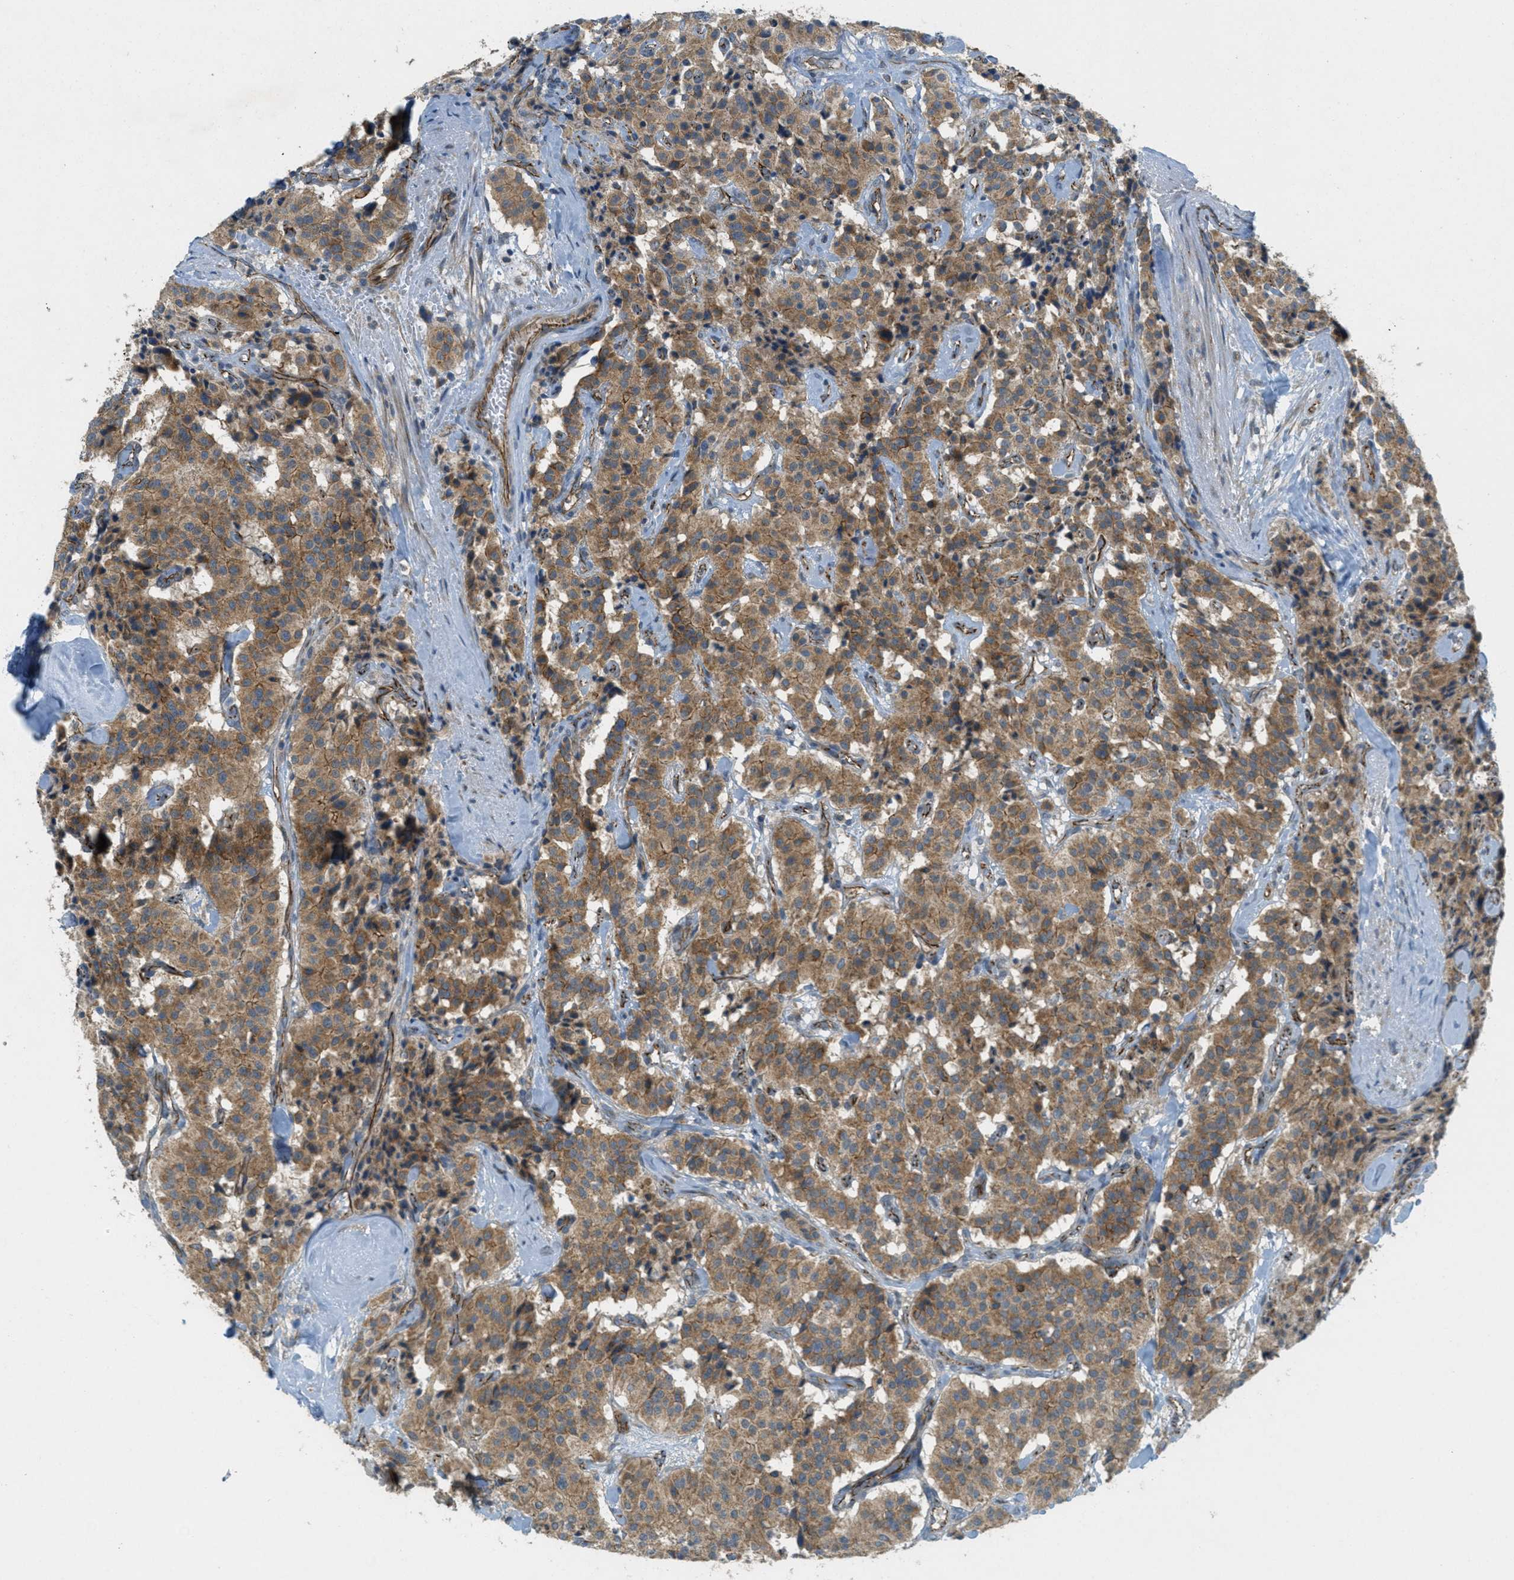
{"staining": {"intensity": "moderate", "quantity": ">75%", "location": "cytoplasmic/membranous"}, "tissue": "carcinoid", "cell_type": "Tumor cells", "image_type": "cancer", "snomed": [{"axis": "morphology", "description": "Carcinoid, malignant, NOS"}, {"axis": "topography", "description": "Lung"}], "caption": "Protein positivity by immunohistochemistry displays moderate cytoplasmic/membranous staining in approximately >75% of tumor cells in carcinoid.", "gene": "JCAD", "patient": {"sex": "male", "age": 30}}